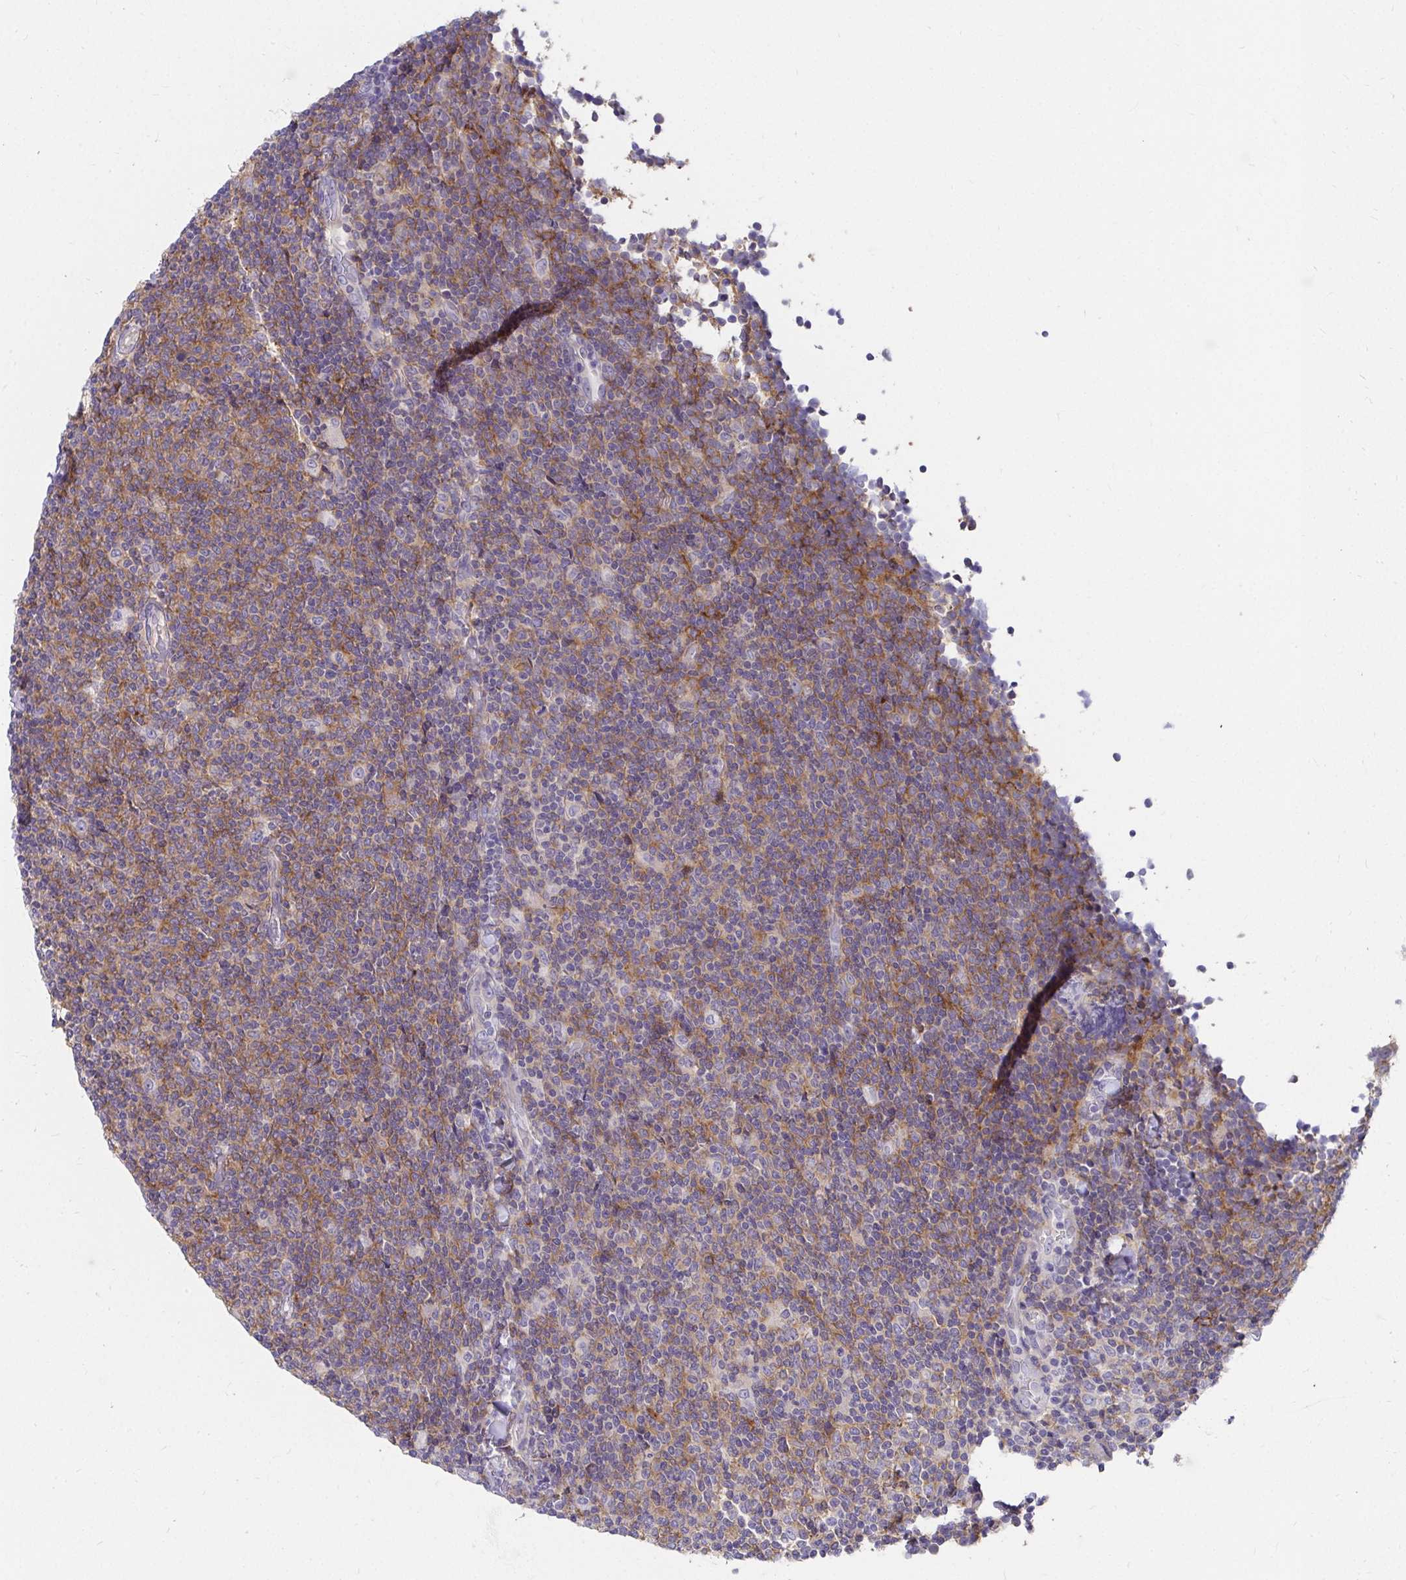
{"staining": {"intensity": "moderate", "quantity": ">75%", "location": "cytoplasmic/membranous"}, "tissue": "lymphoma", "cell_type": "Tumor cells", "image_type": "cancer", "snomed": [{"axis": "morphology", "description": "Malignant lymphoma, non-Hodgkin's type, Low grade"}, {"axis": "topography", "description": "Lymph node"}], "caption": "Protein expression analysis of human lymphoma reveals moderate cytoplasmic/membranous staining in approximately >75% of tumor cells.", "gene": "C19orf81", "patient": {"sex": "male", "age": 52}}